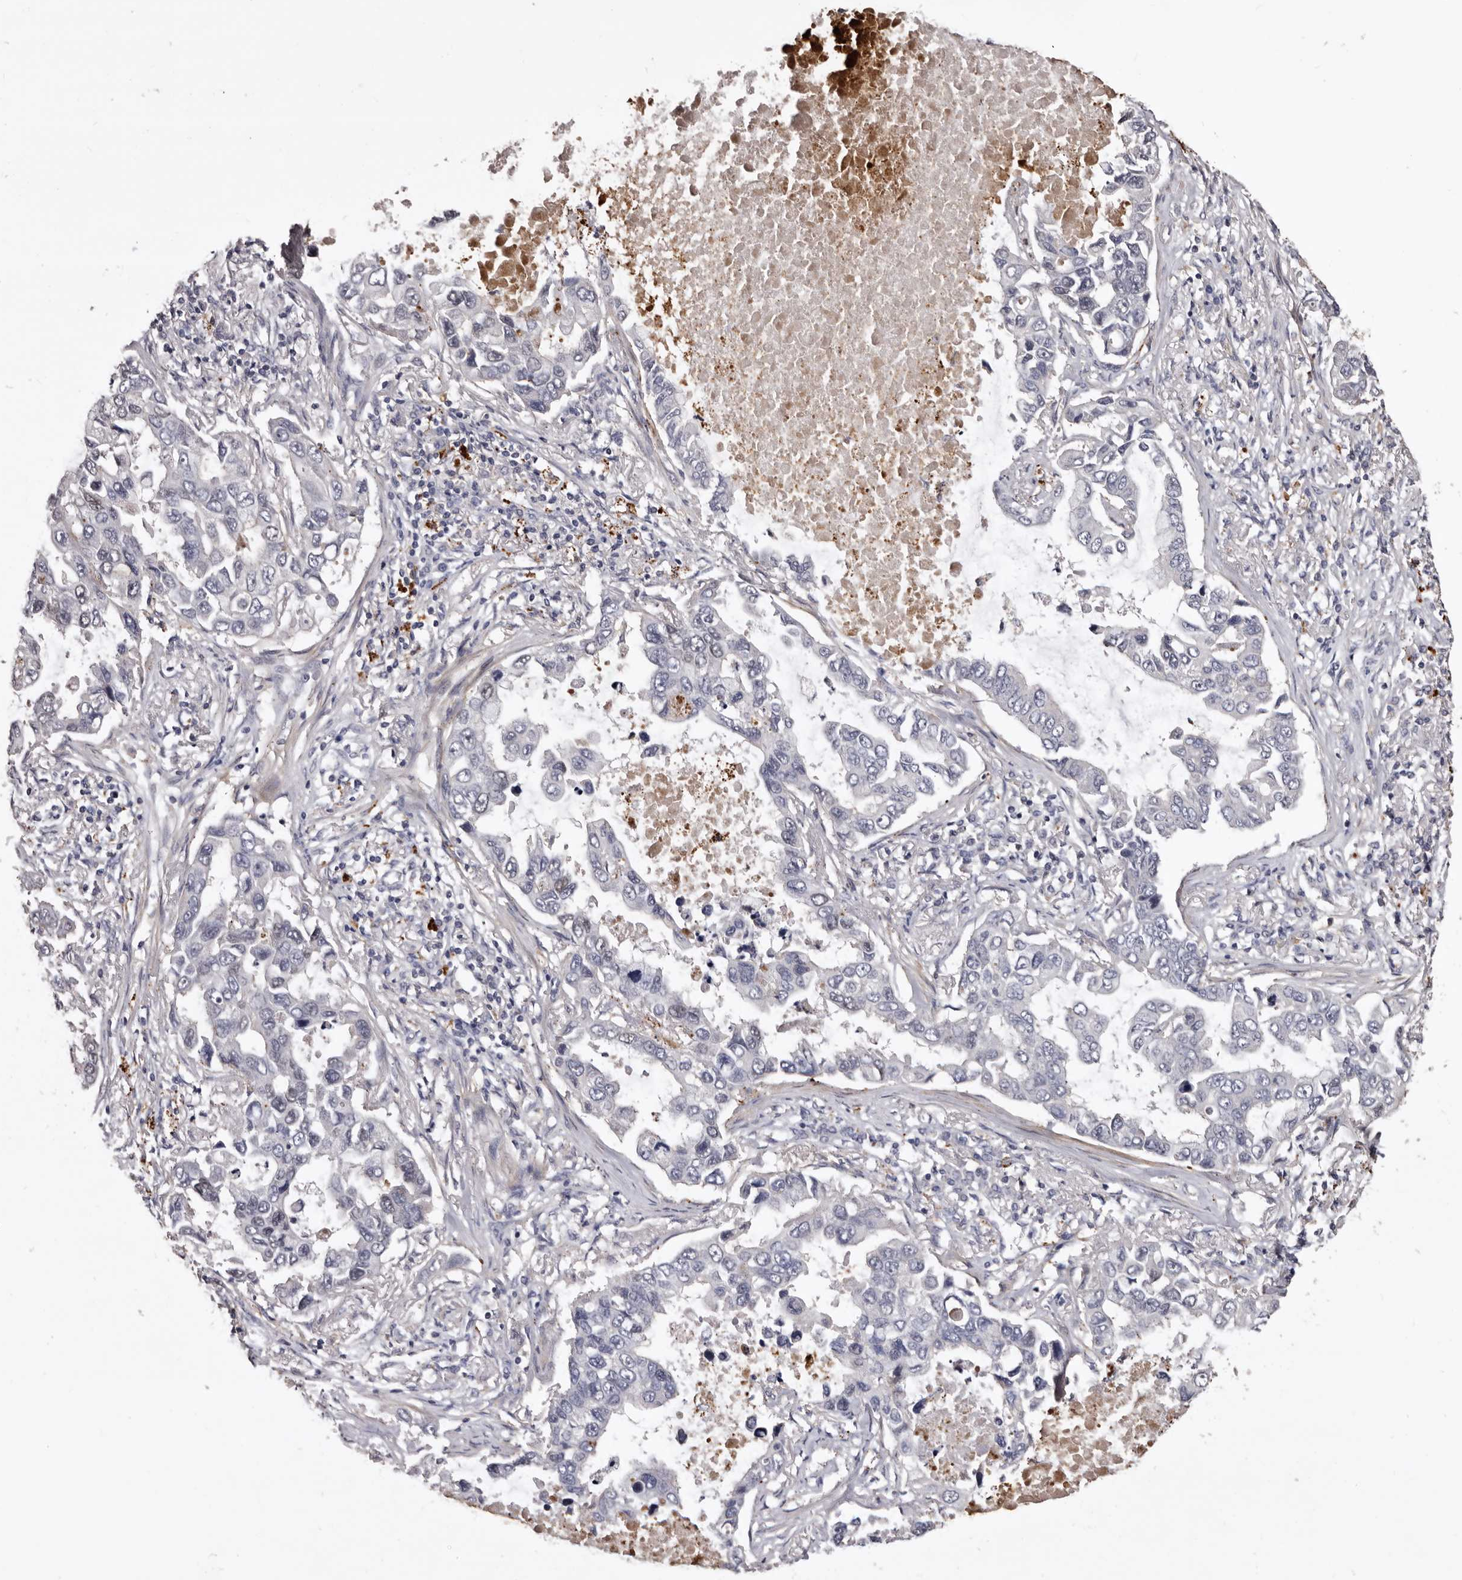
{"staining": {"intensity": "negative", "quantity": "none", "location": "none"}, "tissue": "lung cancer", "cell_type": "Tumor cells", "image_type": "cancer", "snomed": [{"axis": "morphology", "description": "Adenocarcinoma, NOS"}, {"axis": "topography", "description": "Lung"}], "caption": "Tumor cells show no significant protein positivity in lung adenocarcinoma. (DAB (3,3'-diaminobenzidine) IHC, high magnification).", "gene": "SLC10A4", "patient": {"sex": "male", "age": 64}}